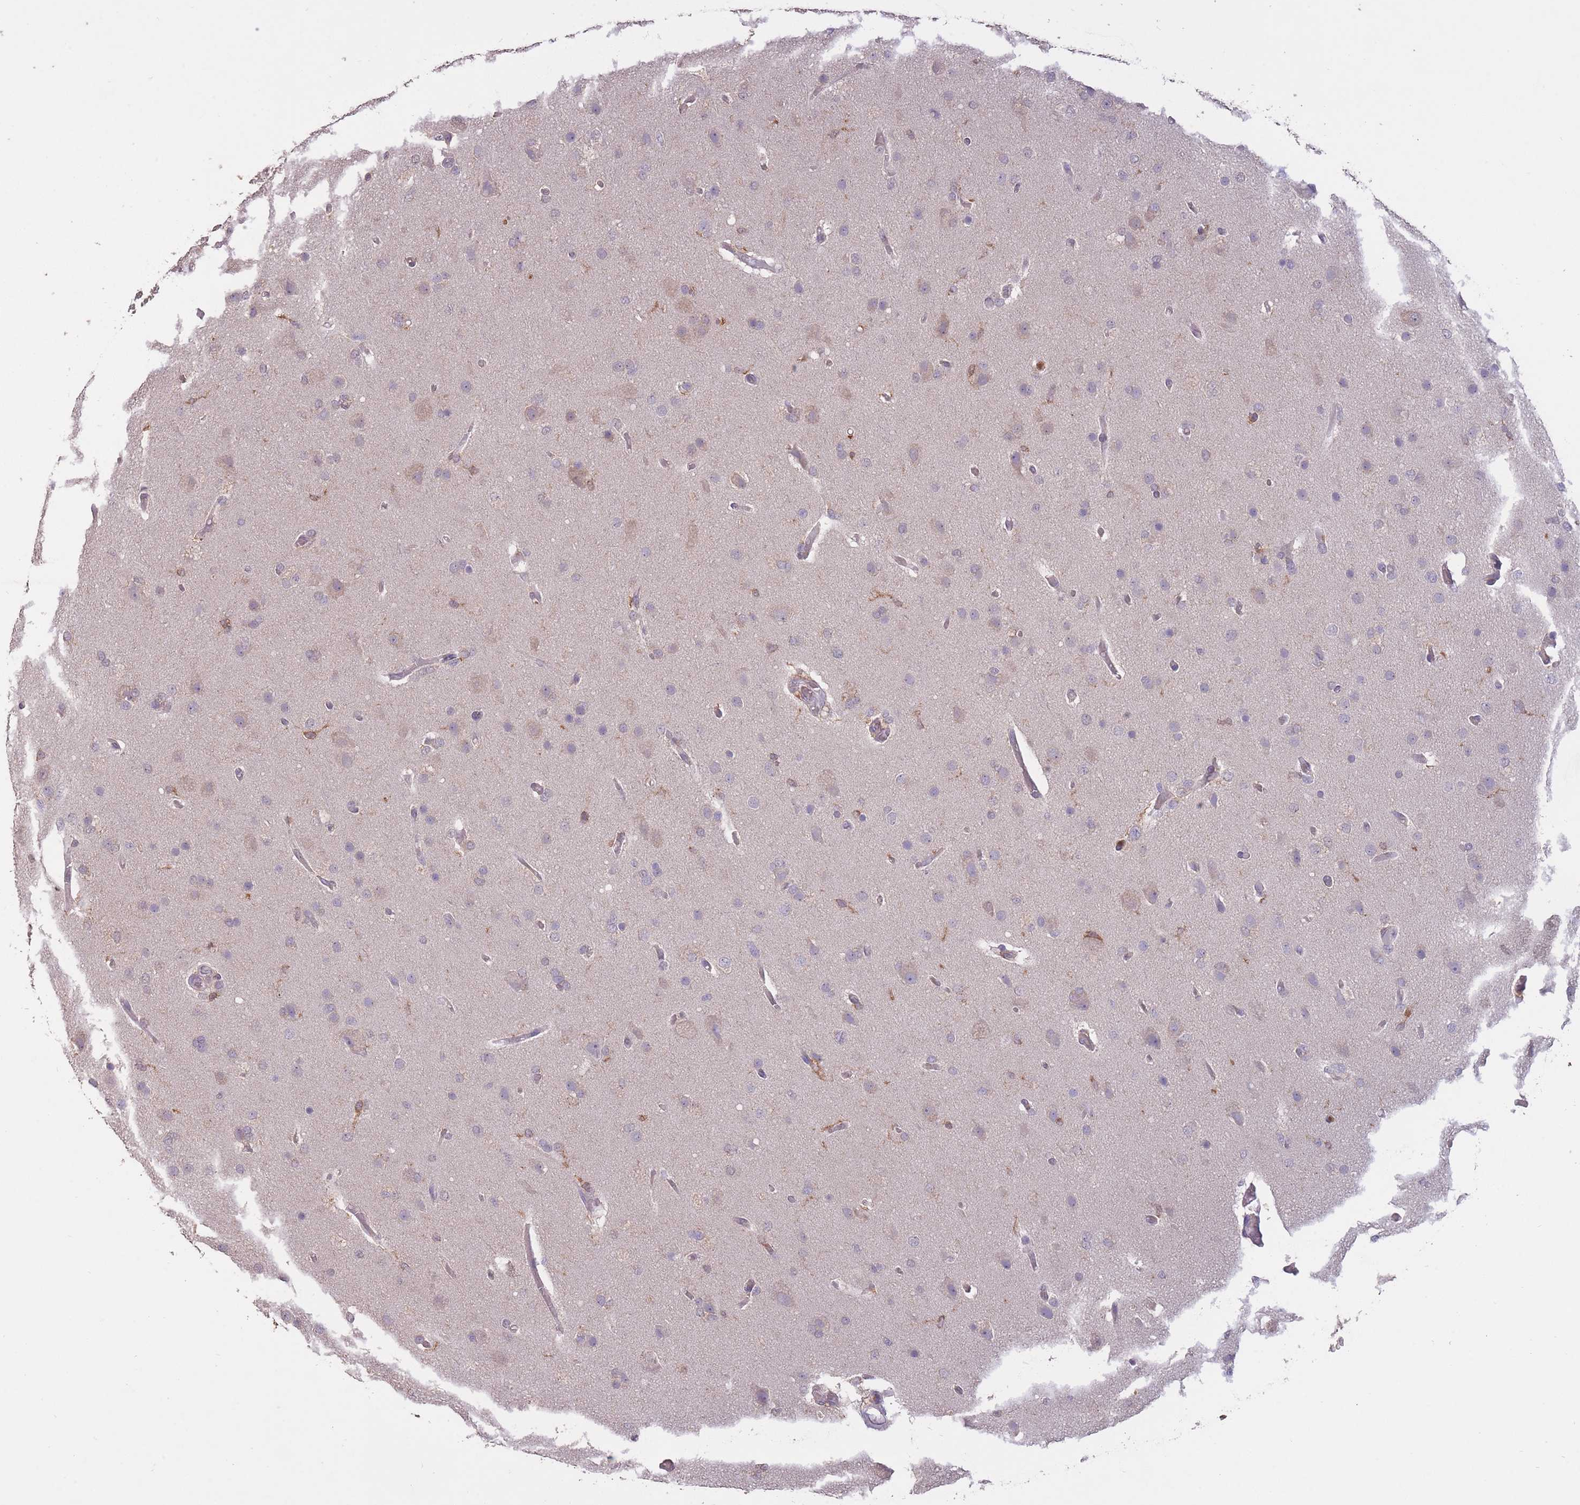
{"staining": {"intensity": "weak", "quantity": "<25%", "location": "cytoplasmic/membranous"}, "tissue": "glioma", "cell_type": "Tumor cells", "image_type": "cancer", "snomed": [{"axis": "morphology", "description": "Glioma, malignant, High grade"}, {"axis": "topography", "description": "Brain"}], "caption": "IHC photomicrograph of neoplastic tissue: human malignant glioma (high-grade) stained with DAB demonstrates no significant protein positivity in tumor cells. Nuclei are stained in blue.", "gene": "GMIP", "patient": {"sex": "female", "age": 74}}